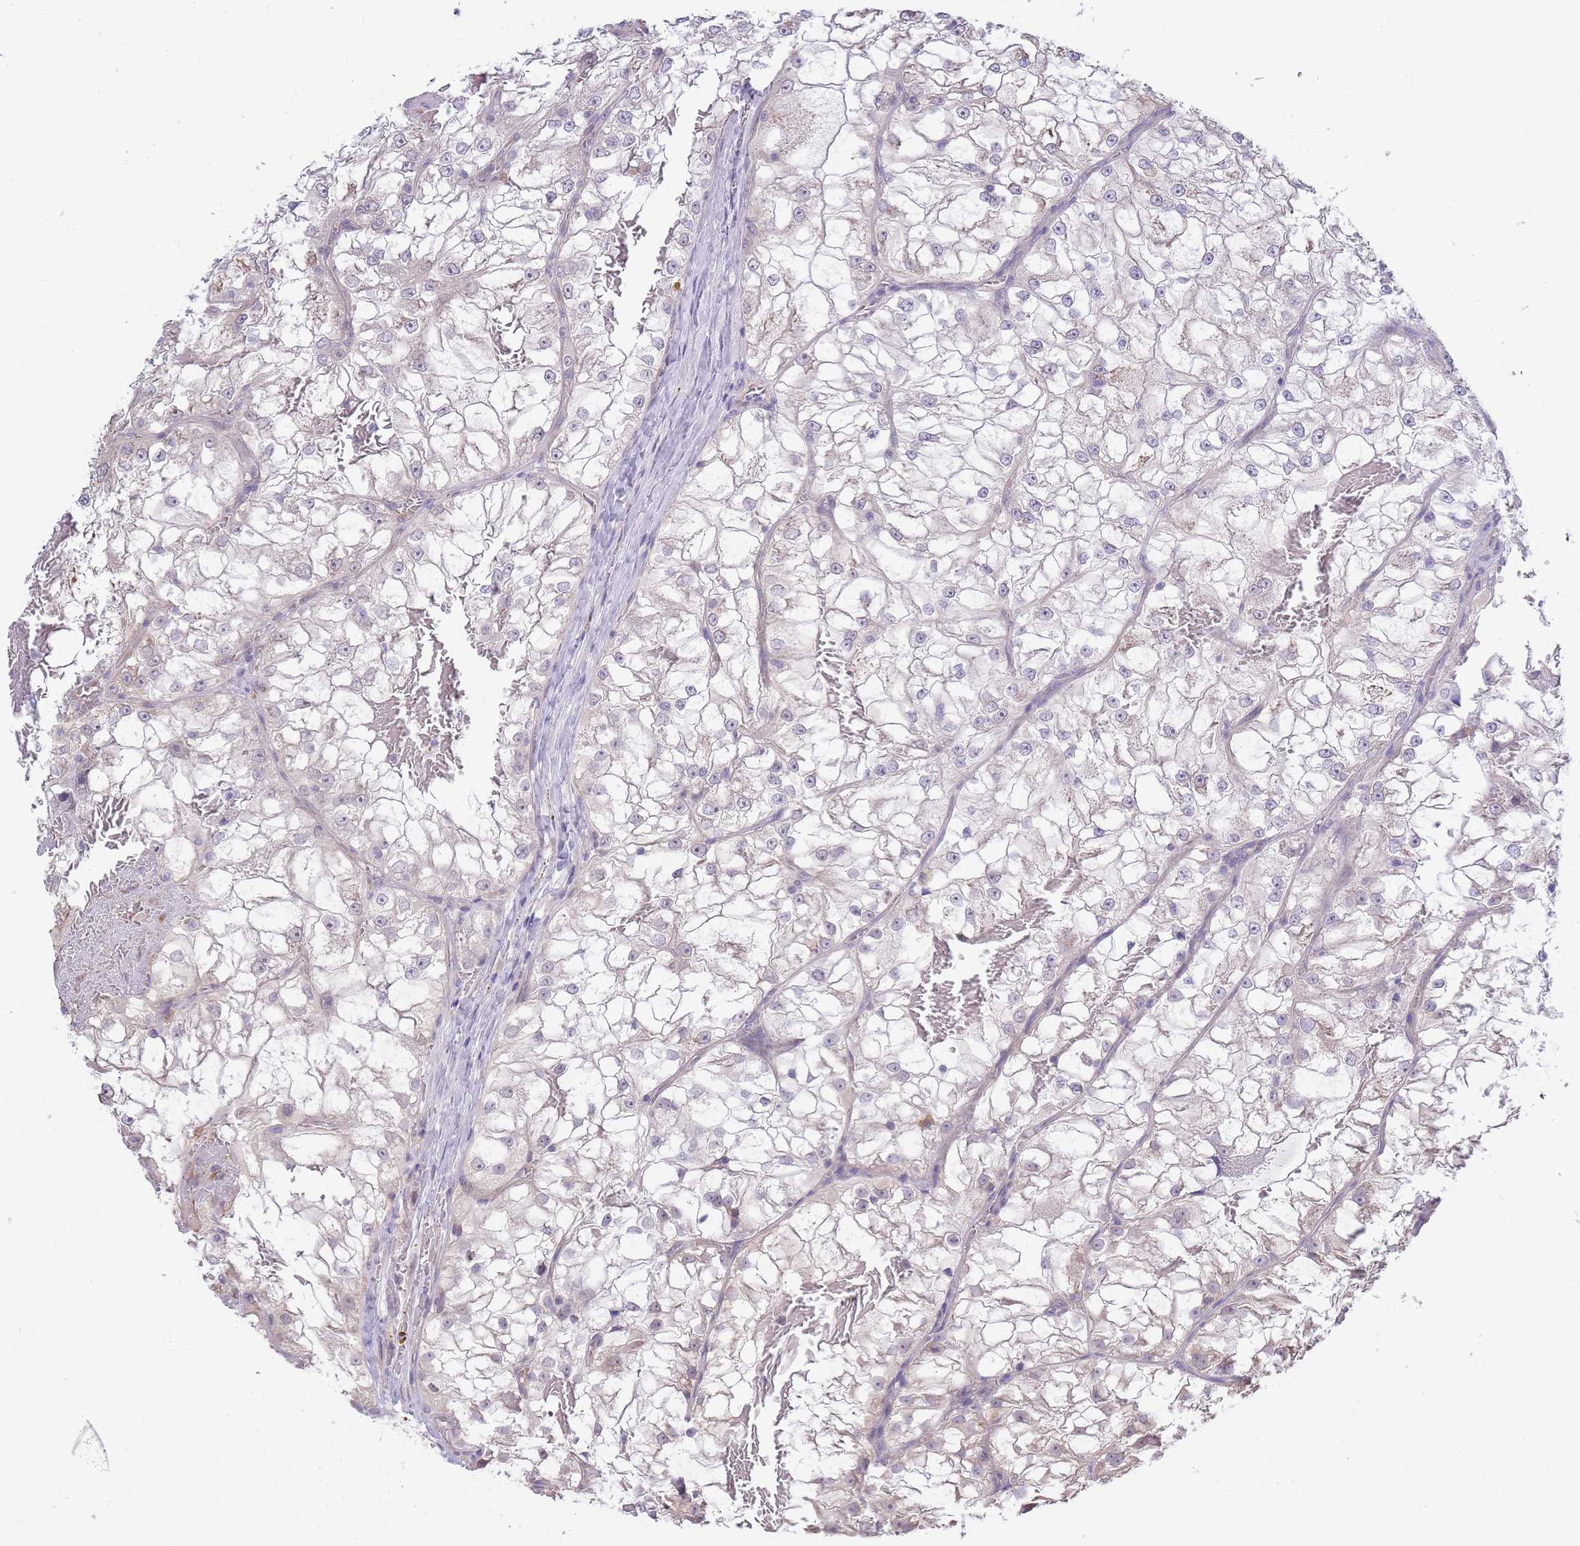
{"staining": {"intensity": "negative", "quantity": "none", "location": "none"}, "tissue": "renal cancer", "cell_type": "Tumor cells", "image_type": "cancer", "snomed": [{"axis": "morphology", "description": "Adenocarcinoma, NOS"}, {"axis": "topography", "description": "Kidney"}], "caption": "Photomicrograph shows no protein staining in tumor cells of adenocarcinoma (renal) tissue.", "gene": "C19orf25", "patient": {"sex": "female", "age": 72}}